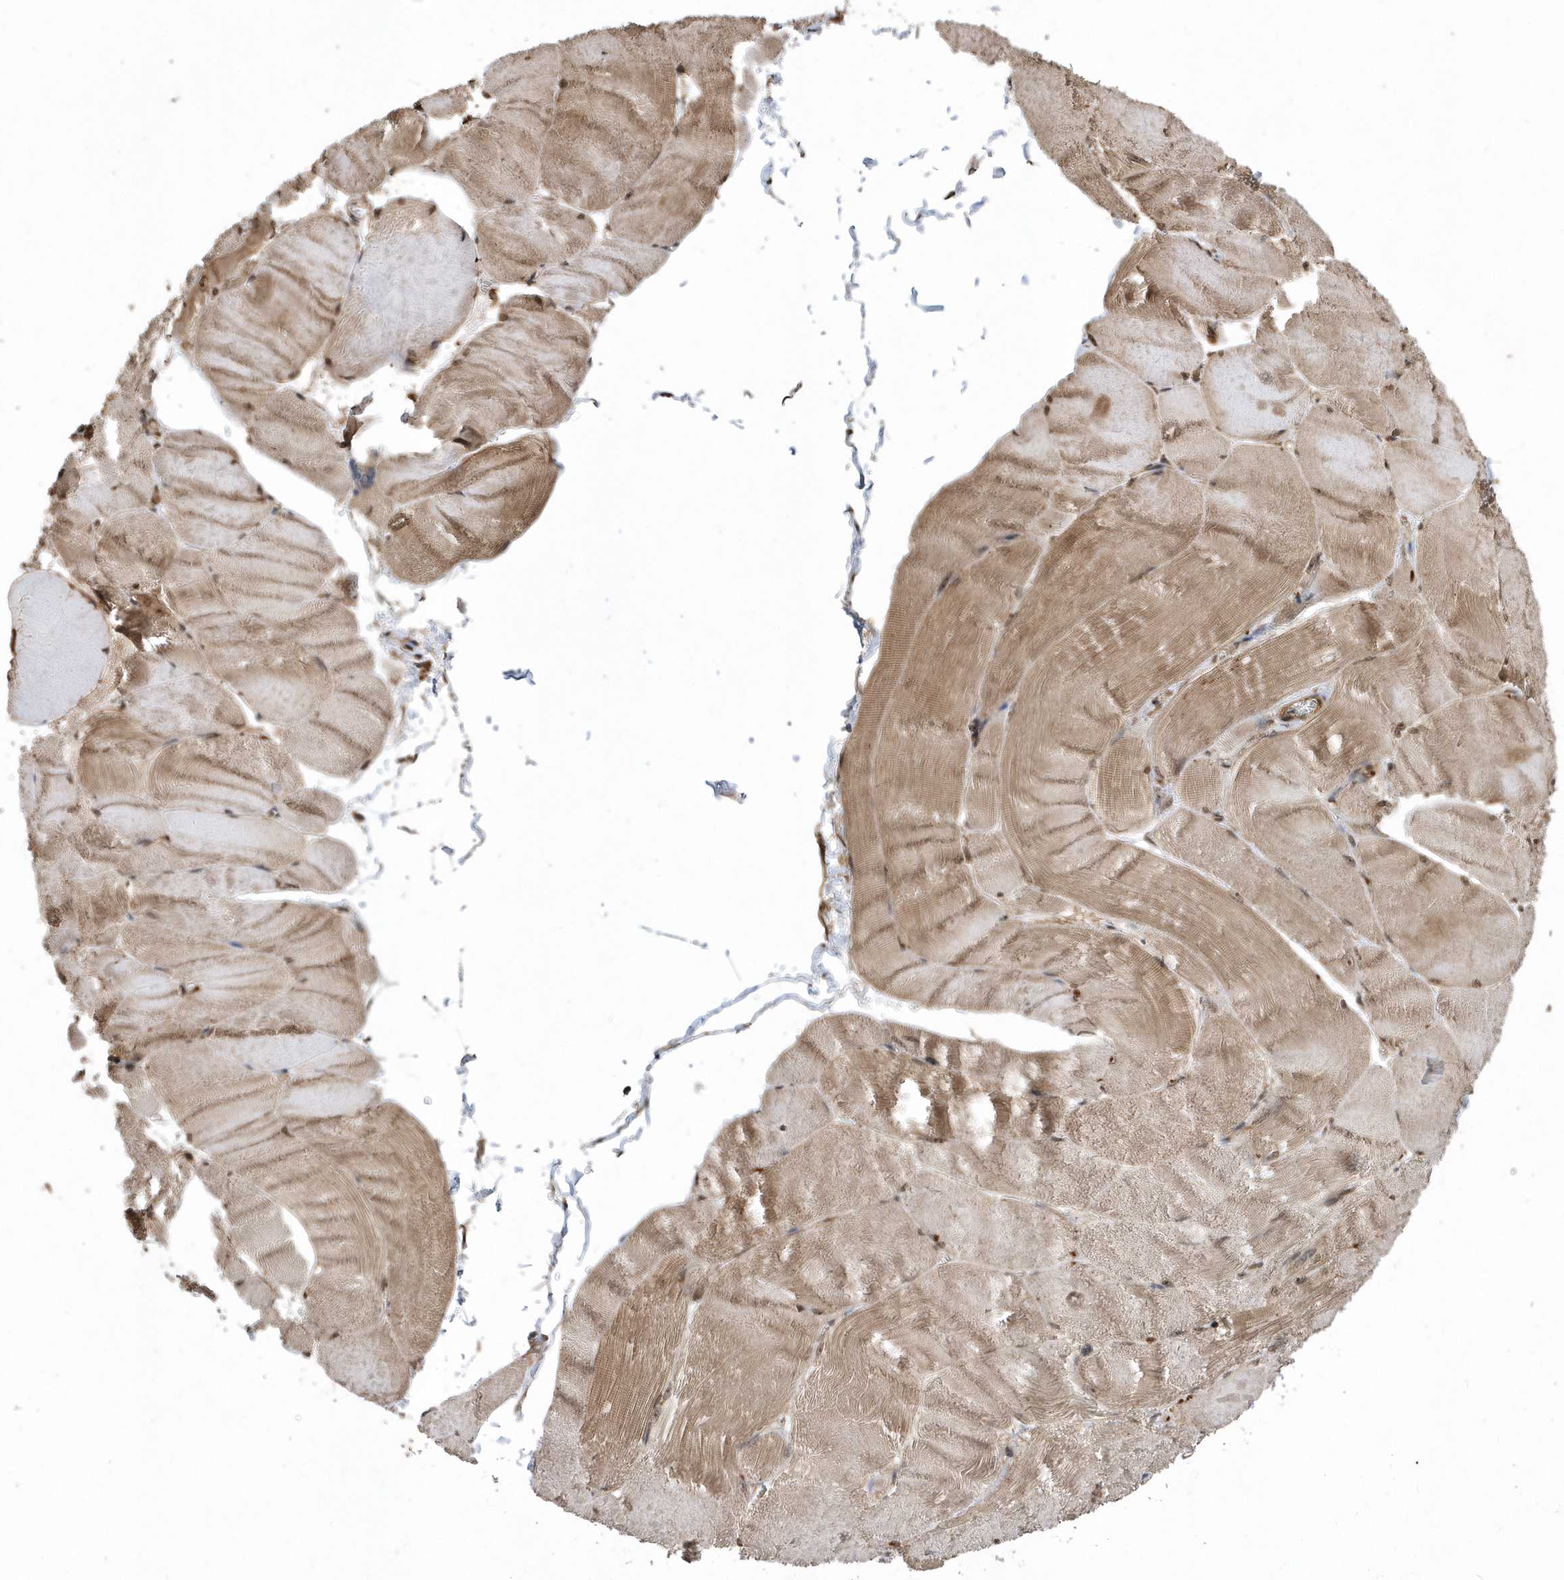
{"staining": {"intensity": "moderate", "quantity": ">75%", "location": "cytoplasmic/membranous,nuclear"}, "tissue": "skeletal muscle", "cell_type": "Myocytes", "image_type": "normal", "snomed": [{"axis": "morphology", "description": "Normal tissue, NOS"}, {"axis": "morphology", "description": "Basal cell carcinoma"}, {"axis": "topography", "description": "Skeletal muscle"}], "caption": "Skeletal muscle was stained to show a protein in brown. There is medium levels of moderate cytoplasmic/membranous,nuclear staining in about >75% of myocytes. The staining was performed using DAB (3,3'-diaminobenzidine) to visualize the protein expression in brown, while the nuclei were stained in blue with hematoxylin (Magnification: 20x).", "gene": "WASHC5", "patient": {"sex": "female", "age": 64}}